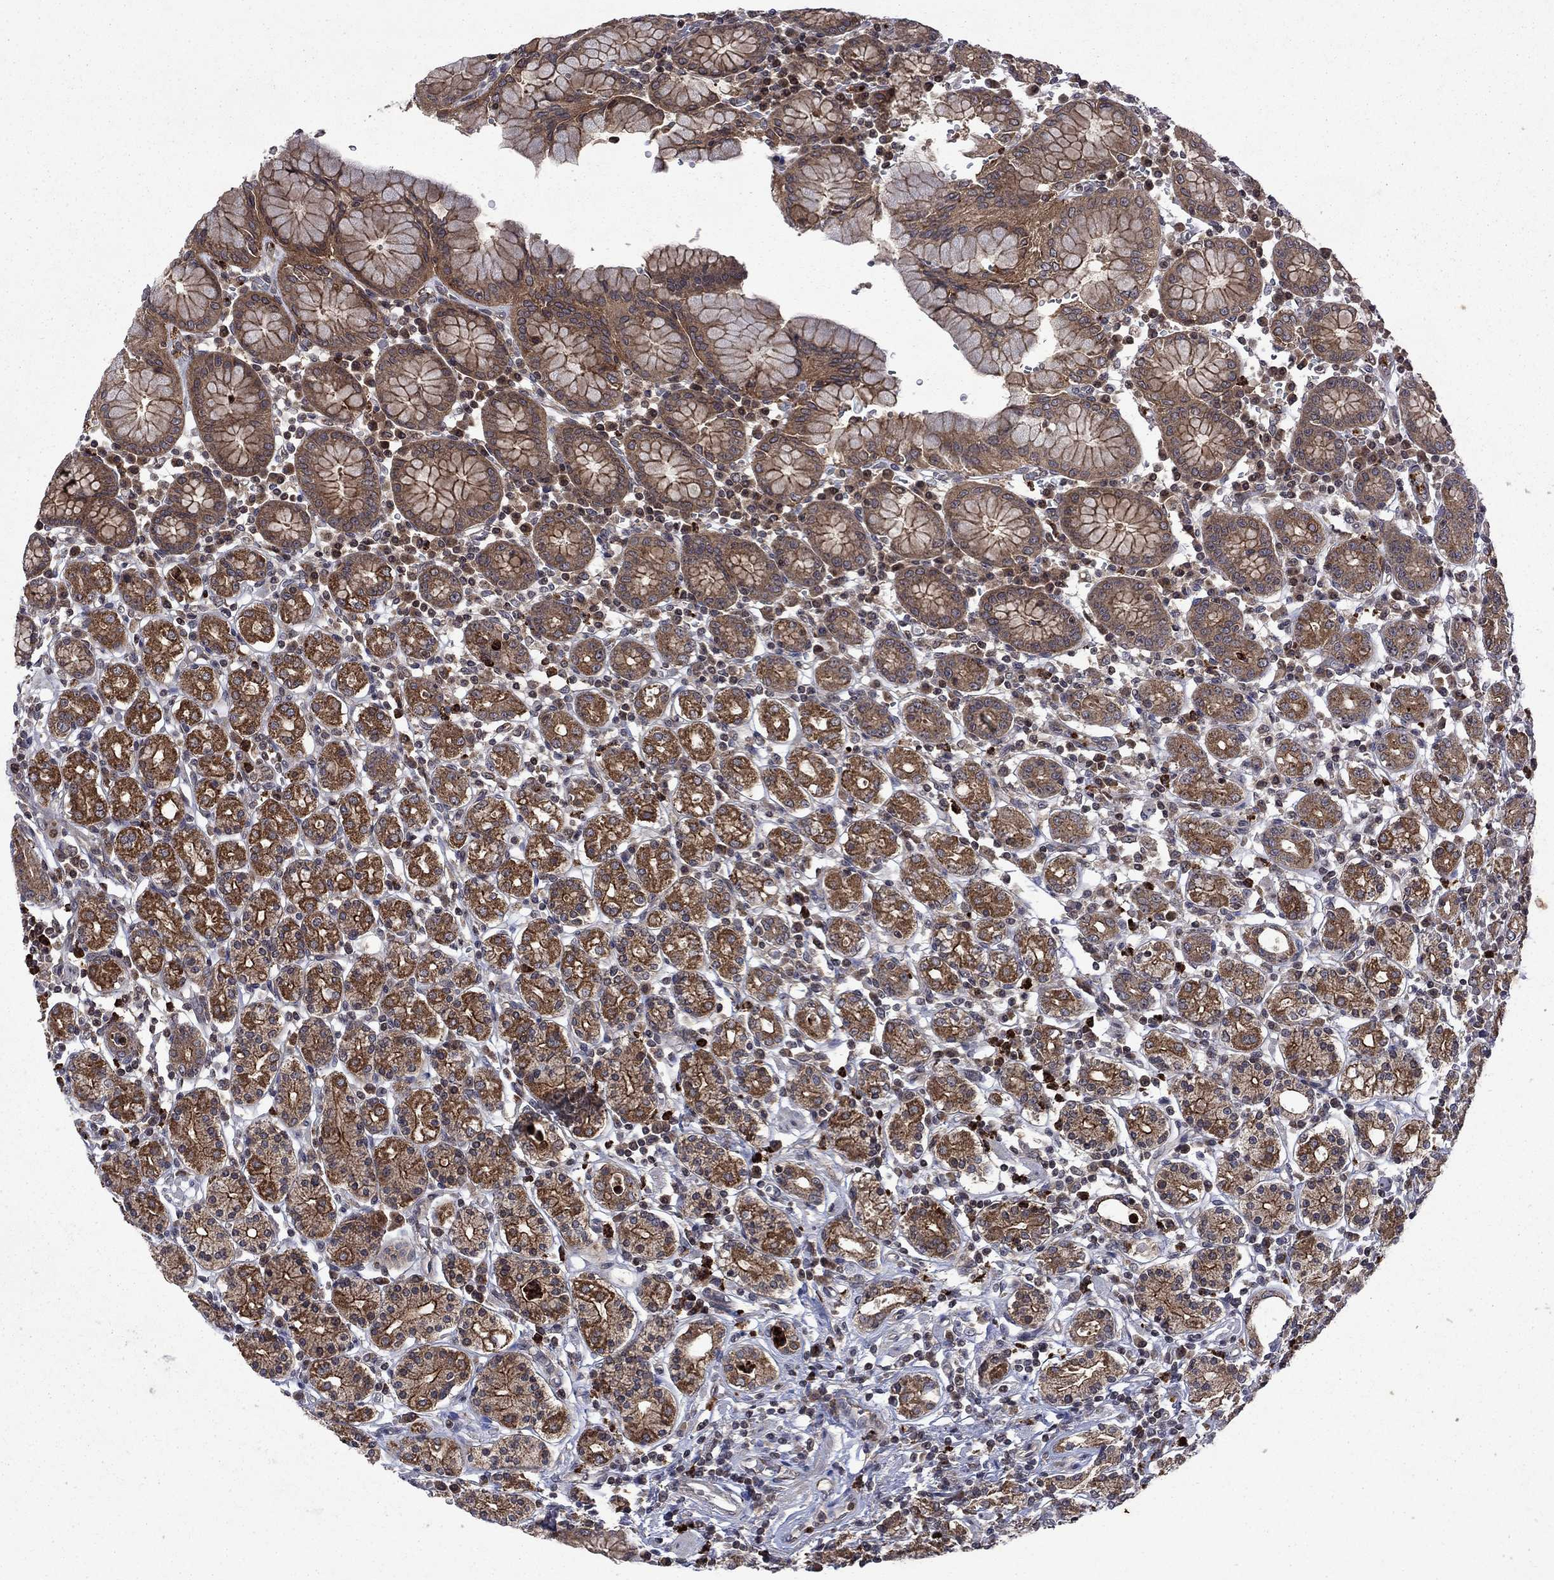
{"staining": {"intensity": "moderate", "quantity": ">75%", "location": "cytoplasmic/membranous"}, "tissue": "stomach", "cell_type": "Glandular cells", "image_type": "normal", "snomed": [{"axis": "morphology", "description": "Normal tissue, NOS"}, {"axis": "topography", "description": "Stomach, upper"}, {"axis": "topography", "description": "Stomach"}], "caption": "Immunohistochemical staining of normal stomach shows medium levels of moderate cytoplasmic/membranous staining in about >75% of glandular cells.", "gene": "TMEM33", "patient": {"sex": "male", "age": 62}}